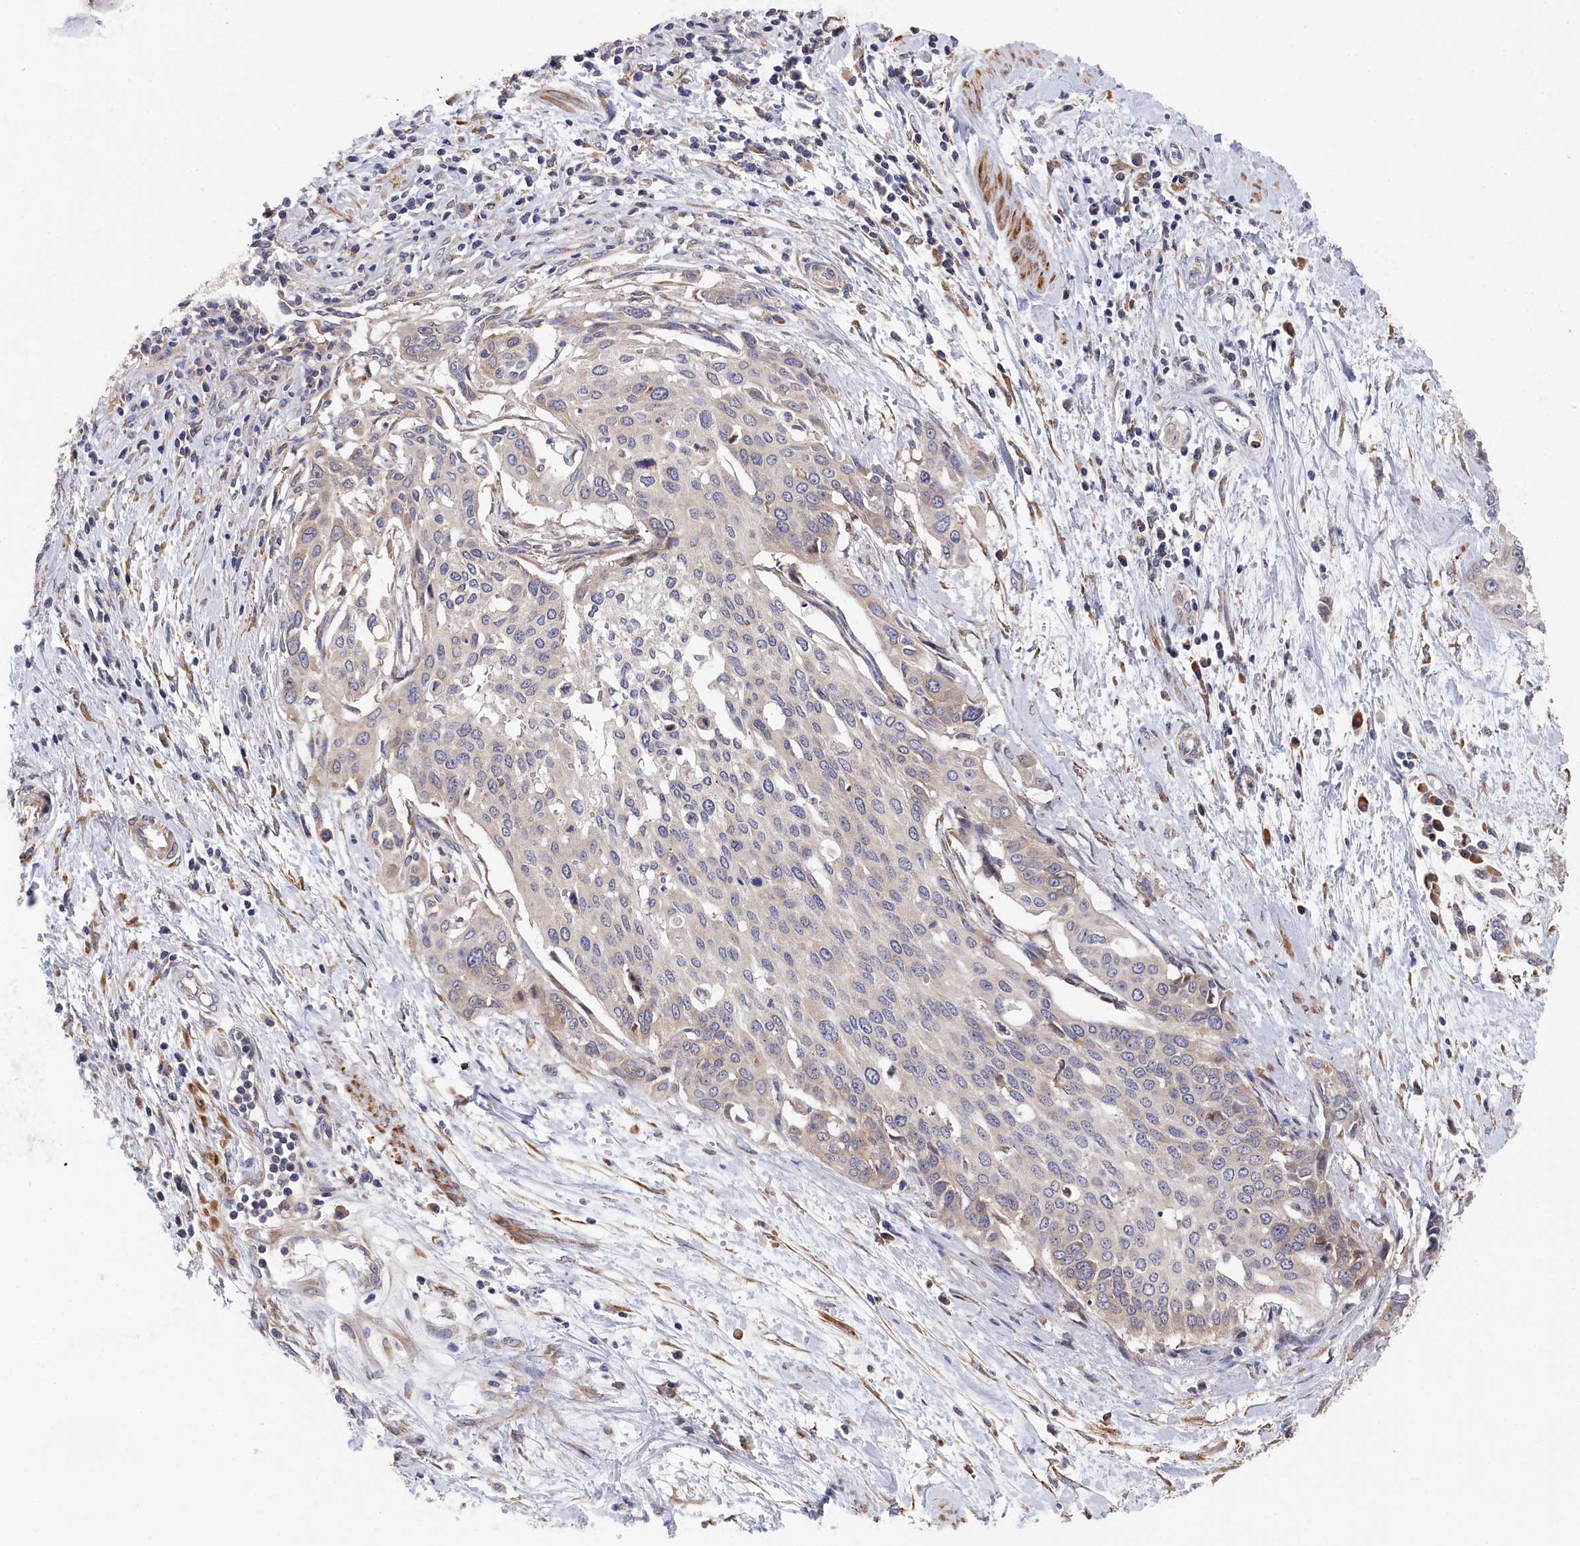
{"staining": {"intensity": "negative", "quantity": "none", "location": "none"}, "tissue": "cervical cancer", "cell_type": "Tumor cells", "image_type": "cancer", "snomed": [{"axis": "morphology", "description": "Squamous cell carcinoma, NOS"}, {"axis": "topography", "description": "Cervix"}], "caption": "There is no significant positivity in tumor cells of squamous cell carcinoma (cervical).", "gene": "CYB5D2", "patient": {"sex": "female", "age": 44}}